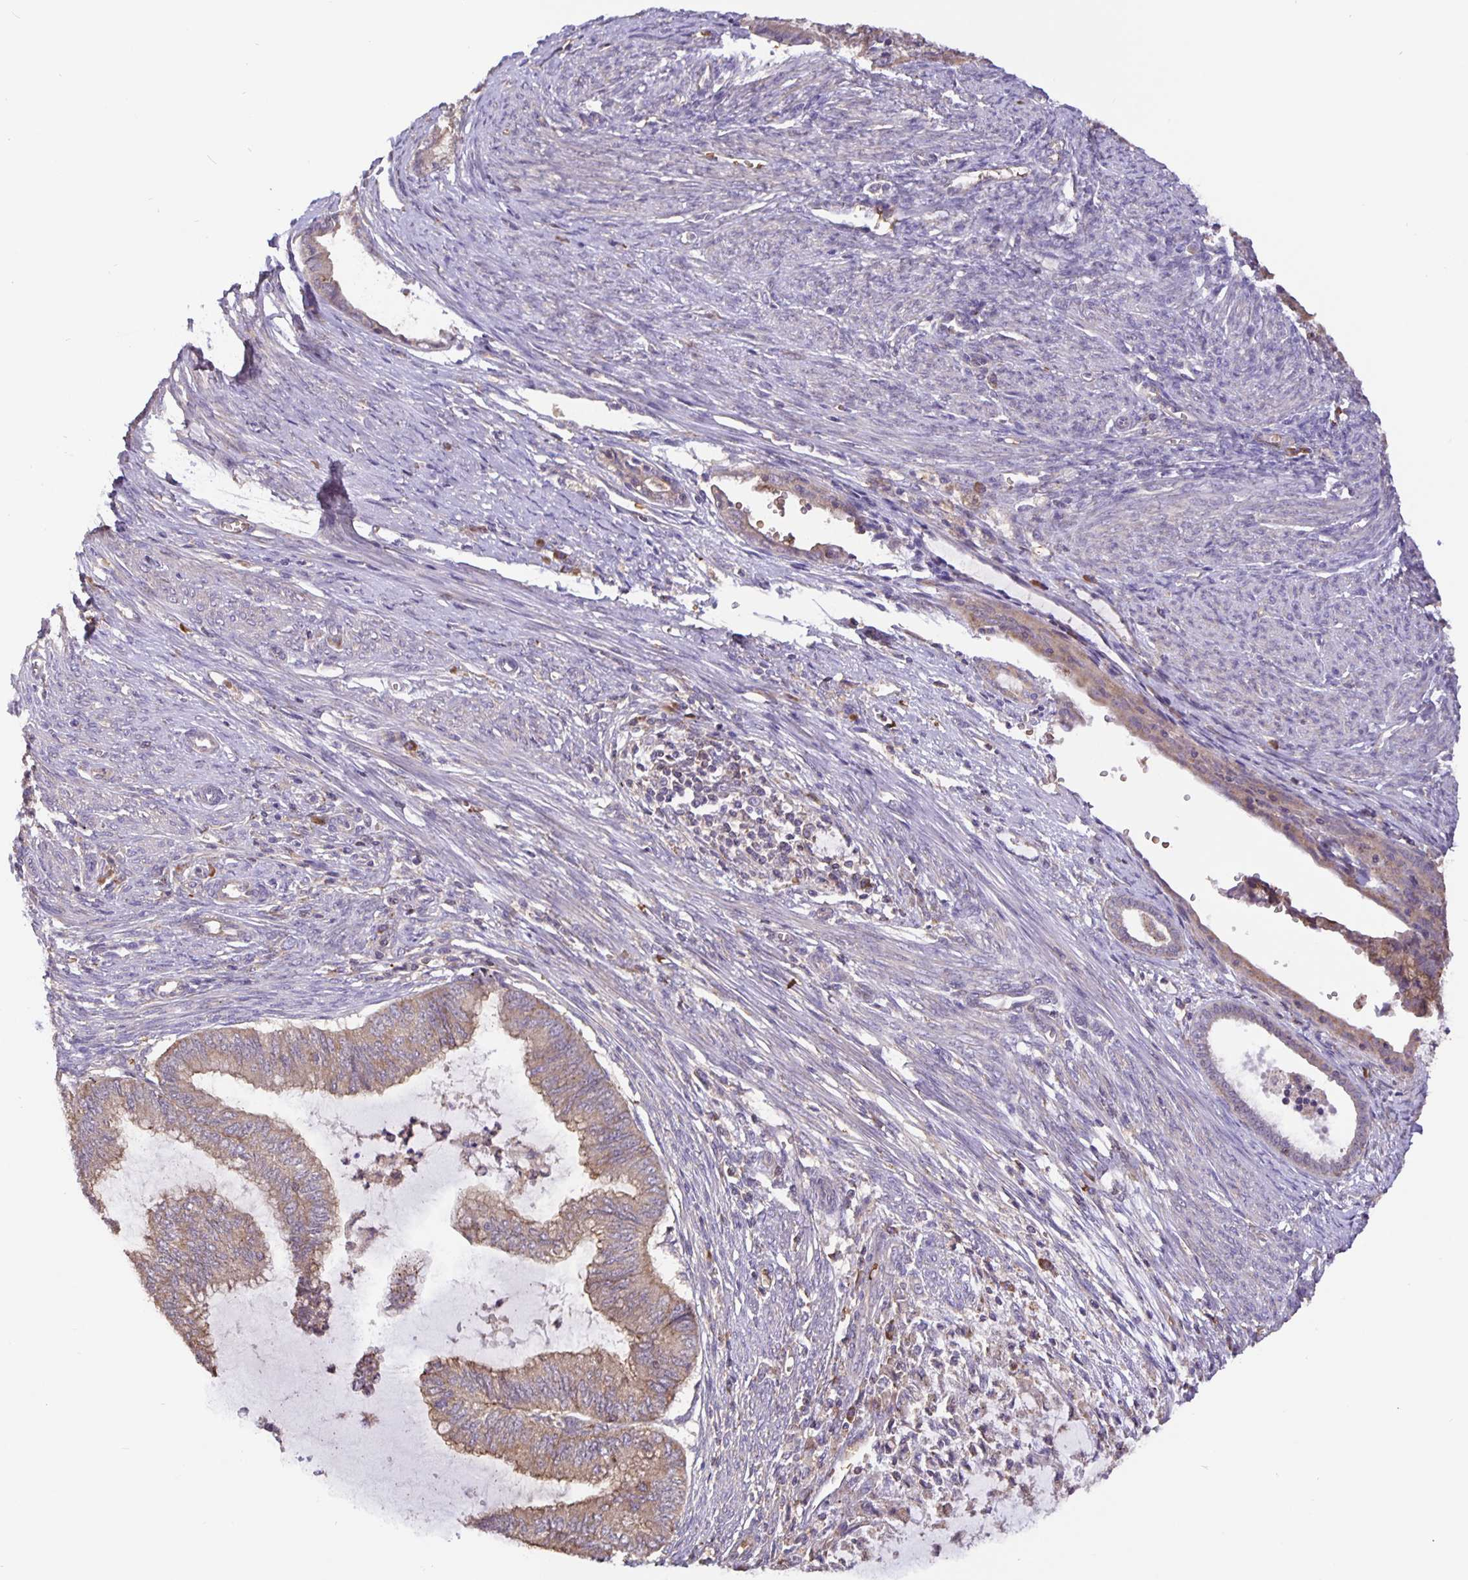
{"staining": {"intensity": "moderate", "quantity": ">75%", "location": "cytoplasmic/membranous"}, "tissue": "endometrial cancer", "cell_type": "Tumor cells", "image_type": "cancer", "snomed": [{"axis": "morphology", "description": "Adenocarcinoma, NOS"}, {"axis": "topography", "description": "Endometrium"}], "caption": "Moderate cytoplasmic/membranous expression is seen in approximately >75% of tumor cells in endometrial cancer.", "gene": "TMEM71", "patient": {"sex": "female", "age": 79}}